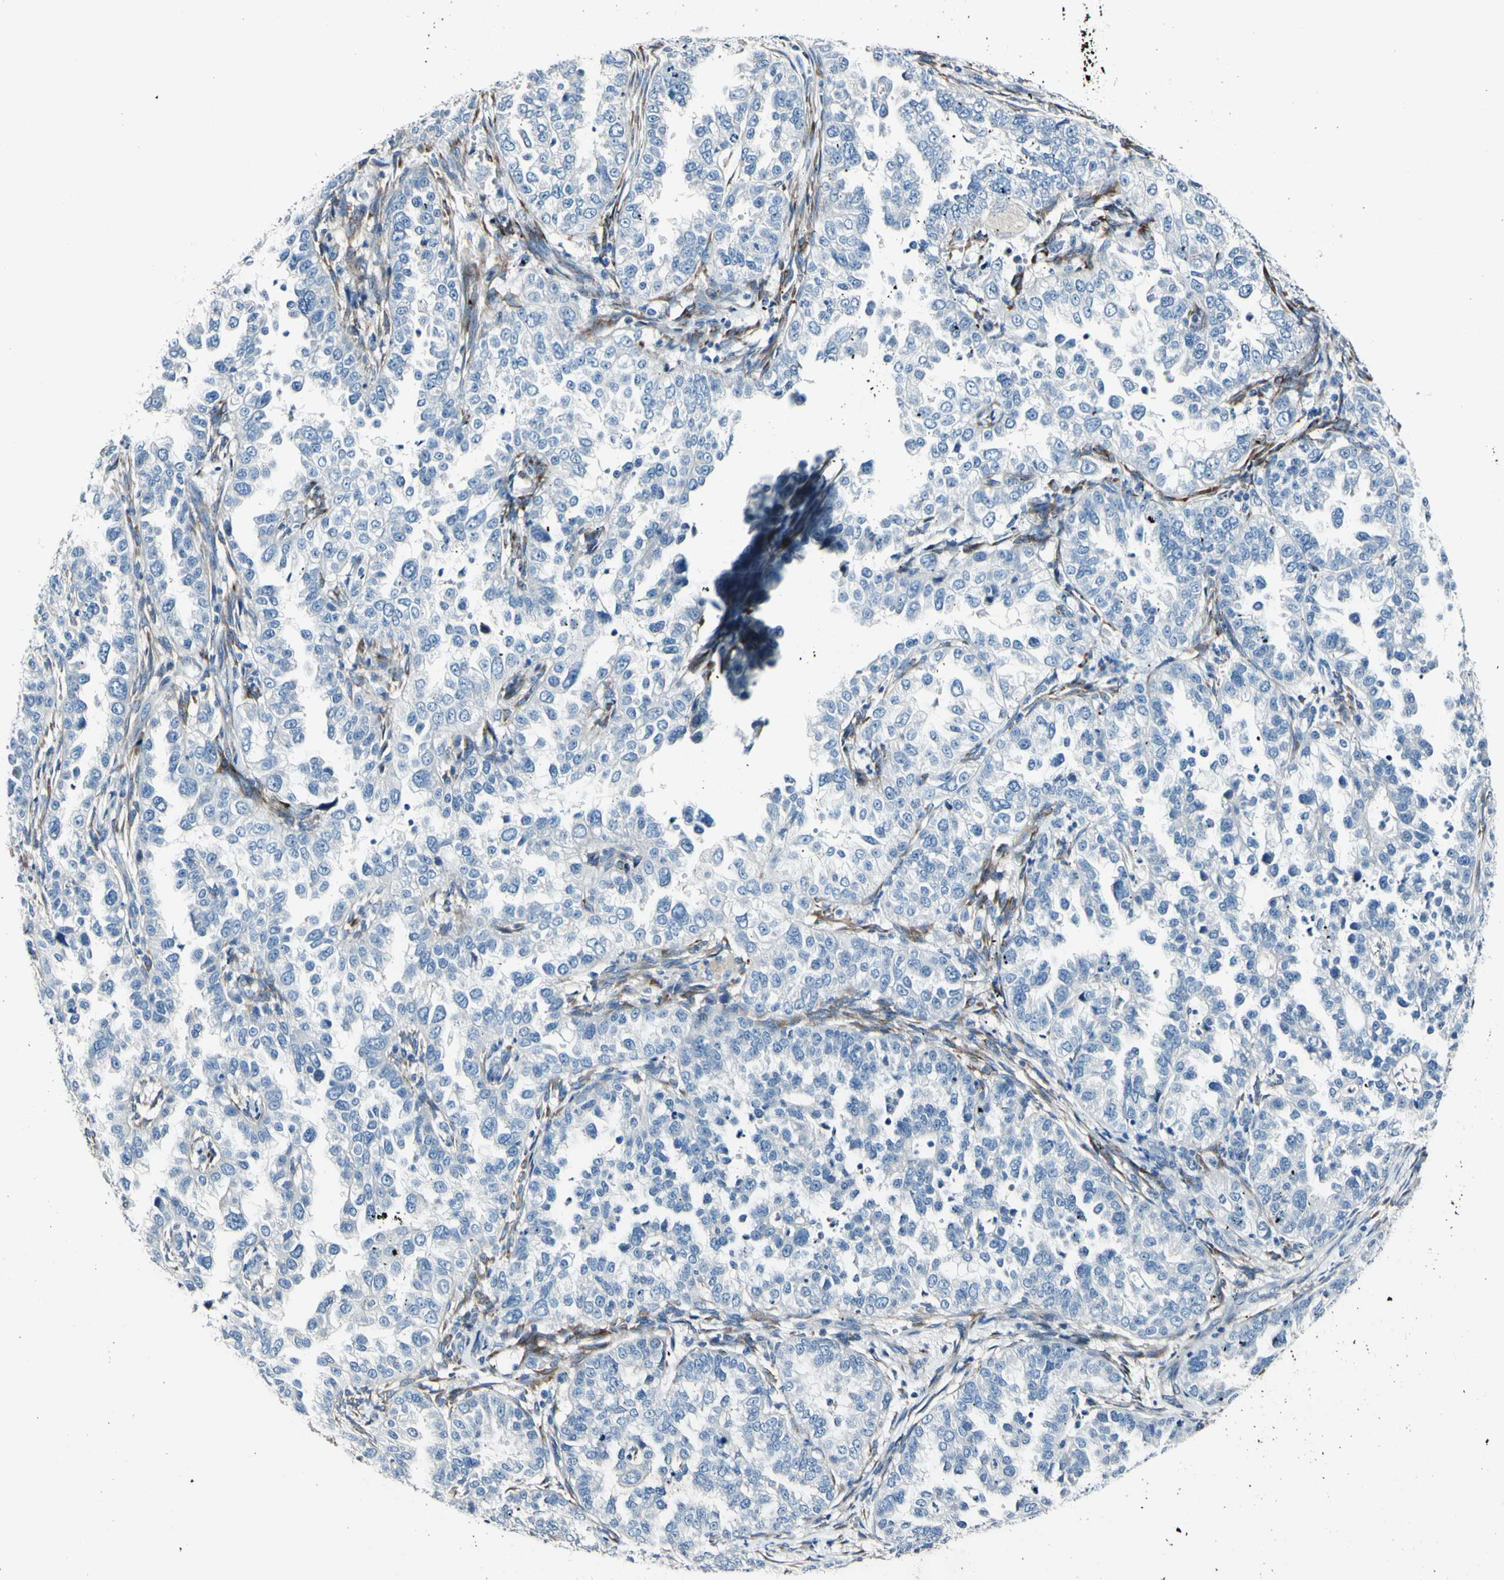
{"staining": {"intensity": "negative", "quantity": "none", "location": "none"}, "tissue": "endometrial cancer", "cell_type": "Tumor cells", "image_type": "cancer", "snomed": [{"axis": "morphology", "description": "Adenocarcinoma, NOS"}, {"axis": "topography", "description": "Endometrium"}], "caption": "Image shows no protein expression in tumor cells of adenocarcinoma (endometrial) tissue.", "gene": "COL6A3", "patient": {"sex": "female", "age": 85}}